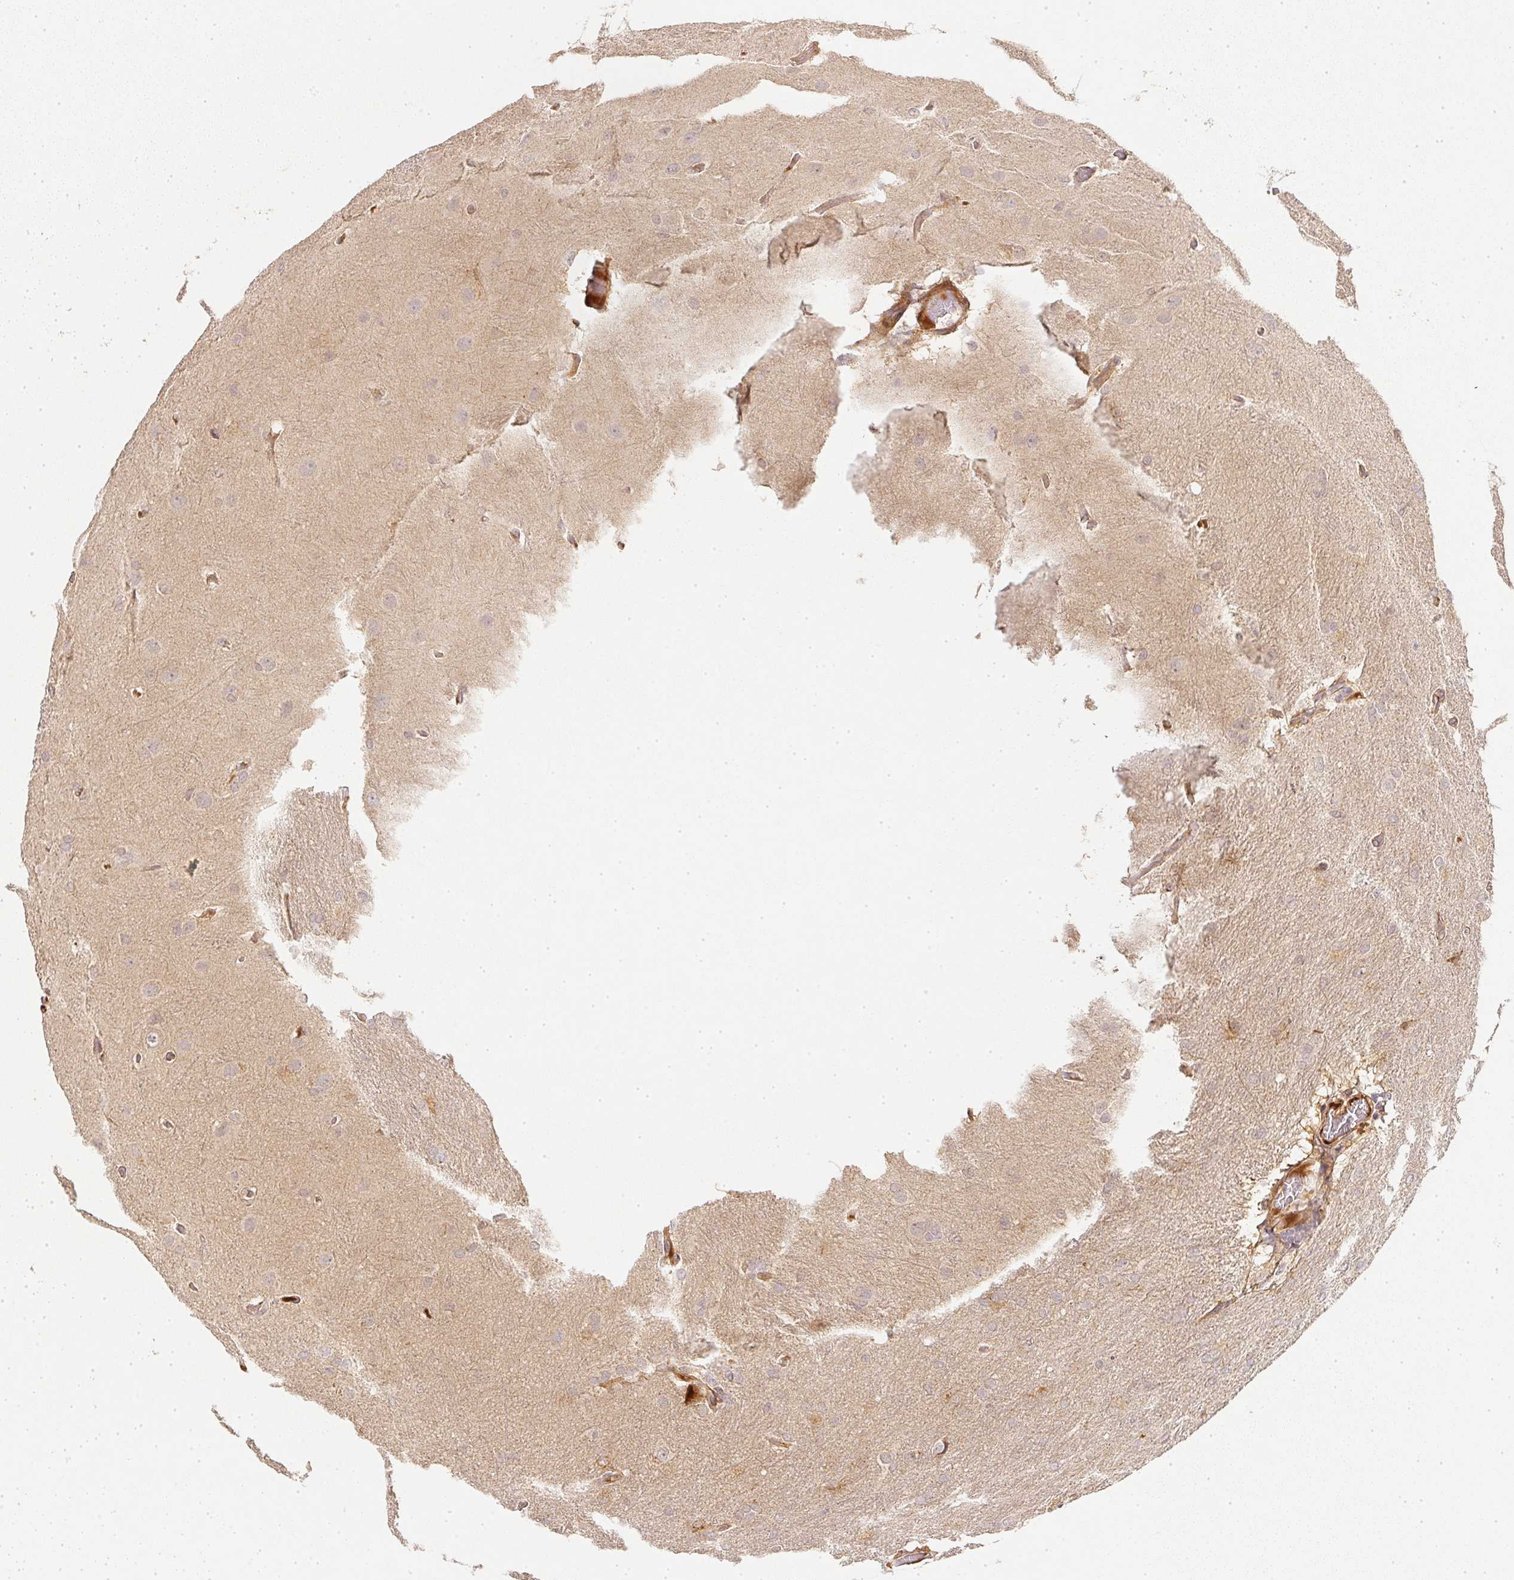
{"staining": {"intensity": "negative", "quantity": "none", "location": "none"}, "tissue": "glioma", "cell_type": "Tumor cells", "image_type": "cancer", "snomed": [{"axis": "morphology", "description": "Glioma, malignant, High grade"}, {"axis": "topography", "description": "Brain"}], "caption": "The image reveals no significant expression in tumor cells of glioma.", "gene": "SERPINE1", "patient": {"sex": "male", "age": 53}}